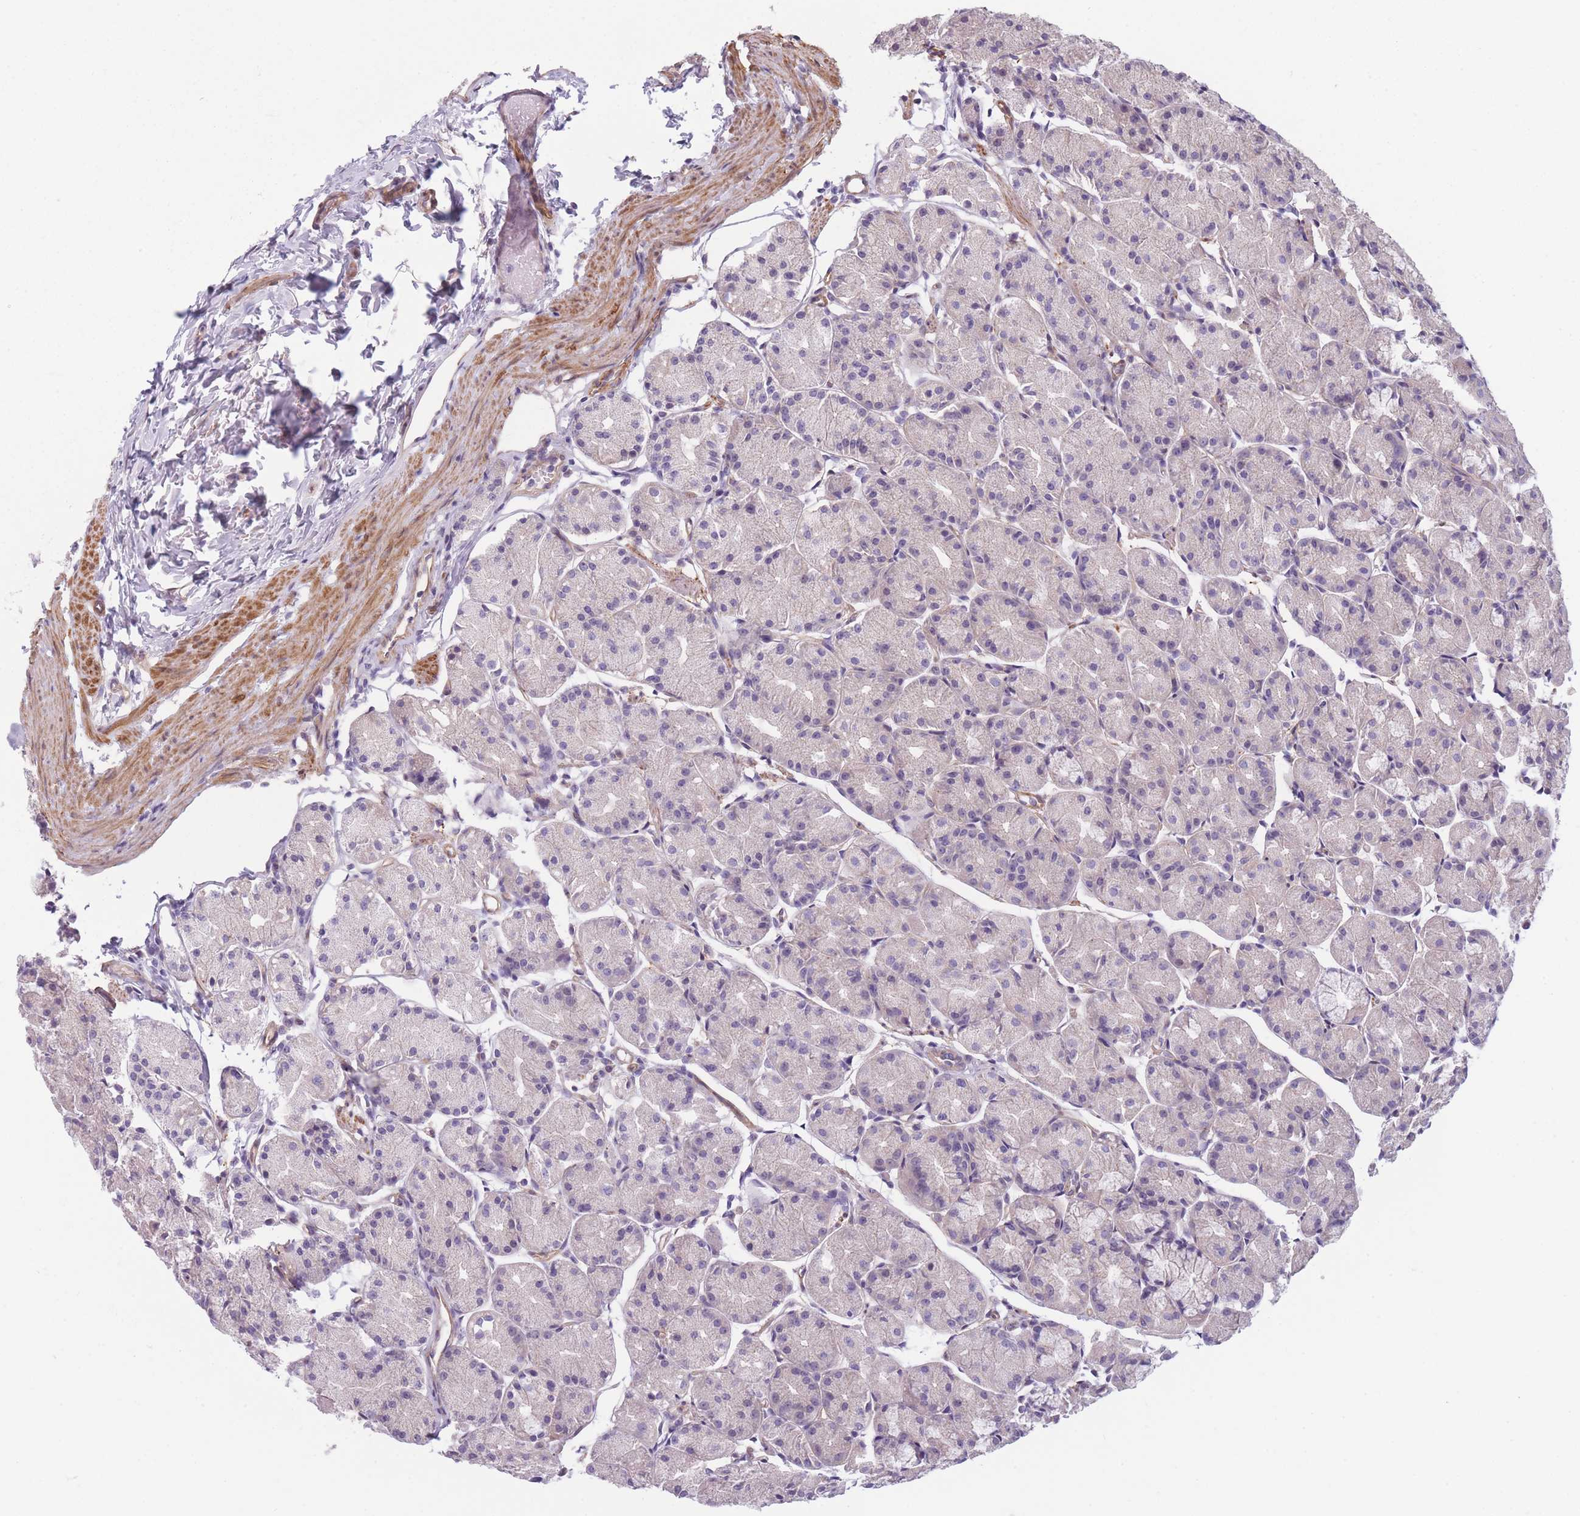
{"staining": {"intensity": "negative", "quantity": "none", "location": "none"}, "tissue": "stomach", "cell_type": "Glandular cells", "image_type": "normal", "snomed": [{"axis": "morphology", "description": "Normal tissue, NOS"}, {"axis": "topography", "description": "Stomach, upper"}], "caption": "Immunohistochemistry (IHC) photomicrograph of unremarkable stomach: stomach stained with DAB exhibits no significant protein staining in glandular cells.", "gene": "SLC7A6", "patient": {"sex": "male", "age": 47}}